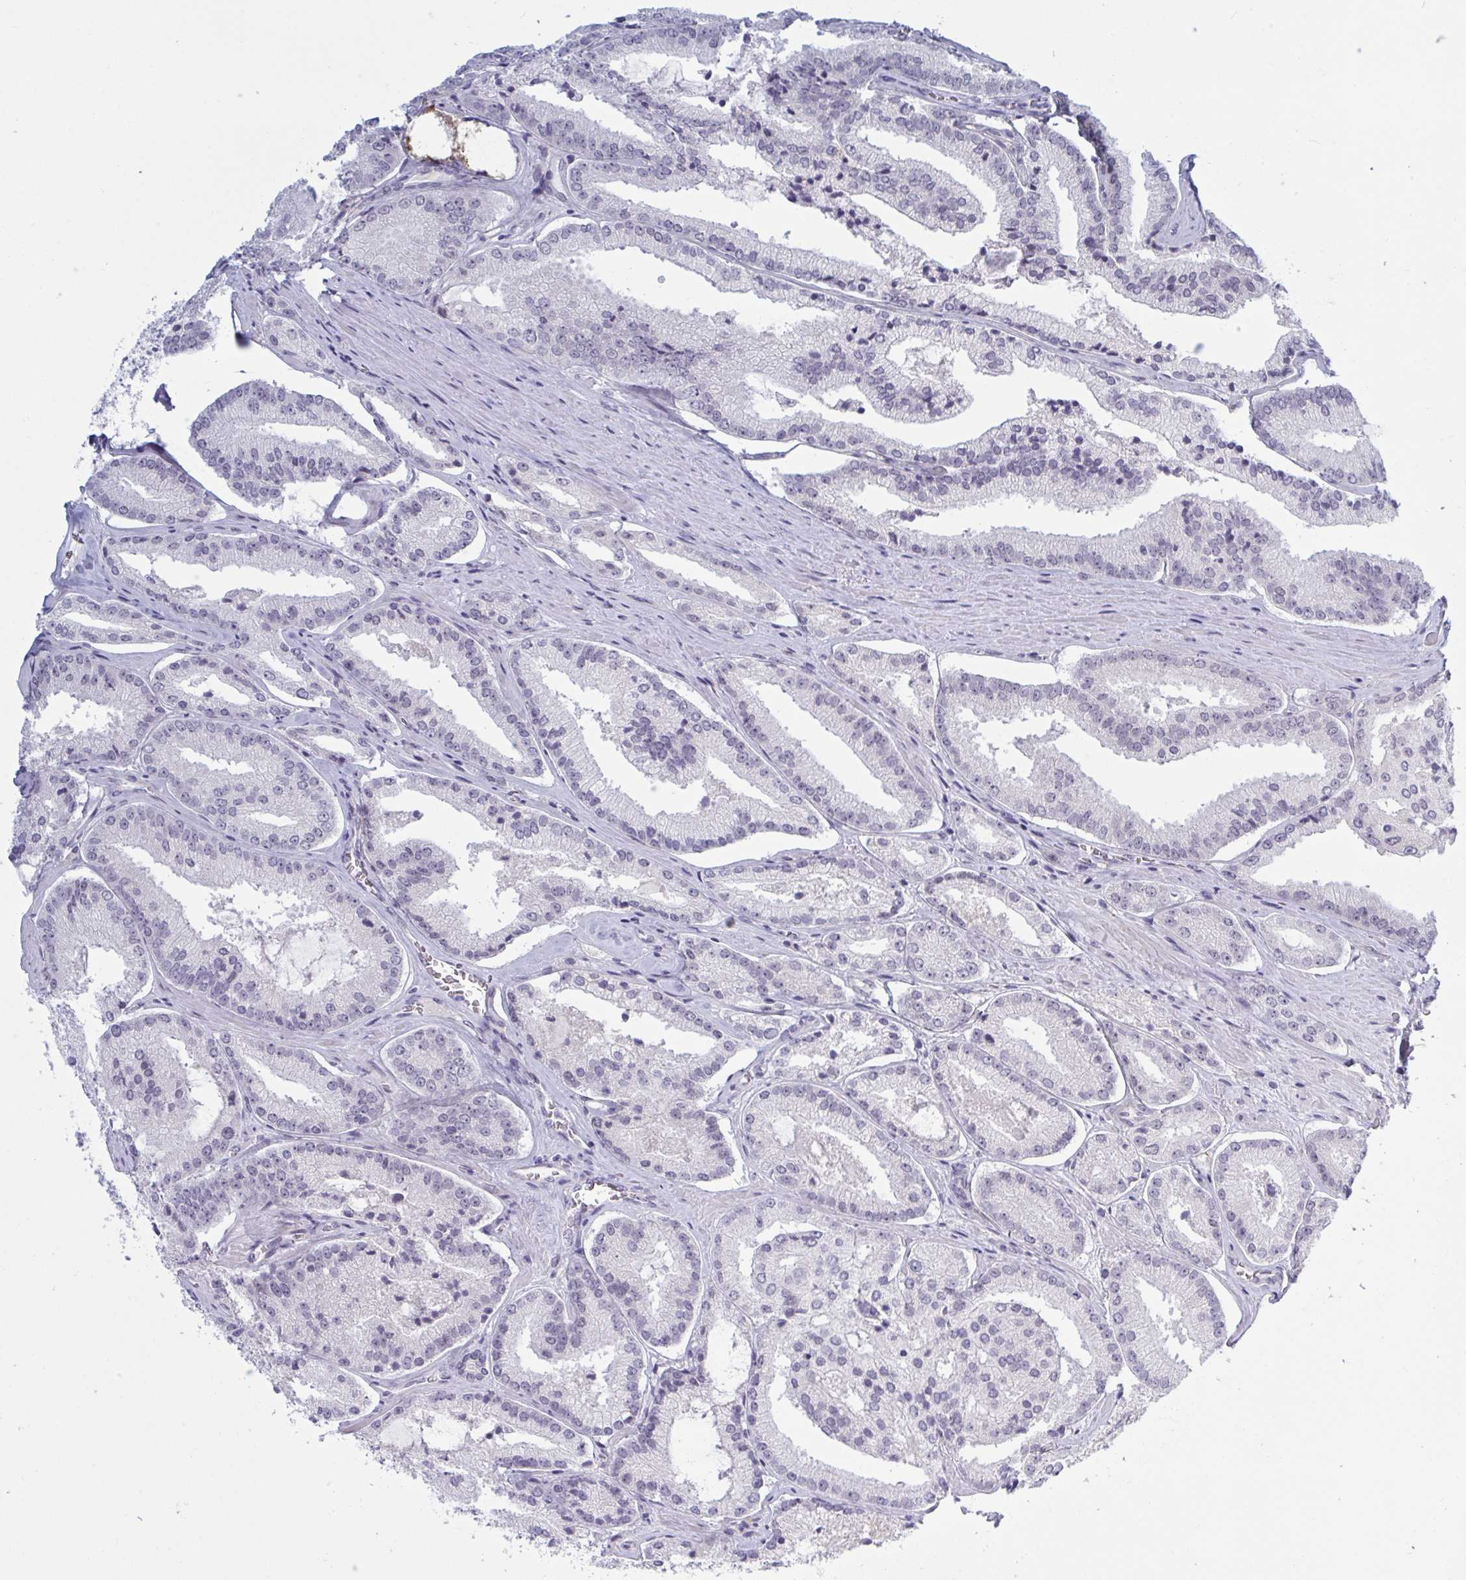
{"staining": {"intensity": "negative", "quantity": "none", "location": "none"}, "tissue": "prostate cancer", "cell_type": "Tumor cells", "image_type": "cancer", "snomed": [{"axis": "morphology", "description": "Adenocarcinoma, High grade"}, {"axis": "topography", "description": "Prostate"}], "caption": "Tumor cells are negative for brown protein staining in prostate cancer.", "gene": "TCEAL8", "patient": {"sex": "male", "age": 73}}